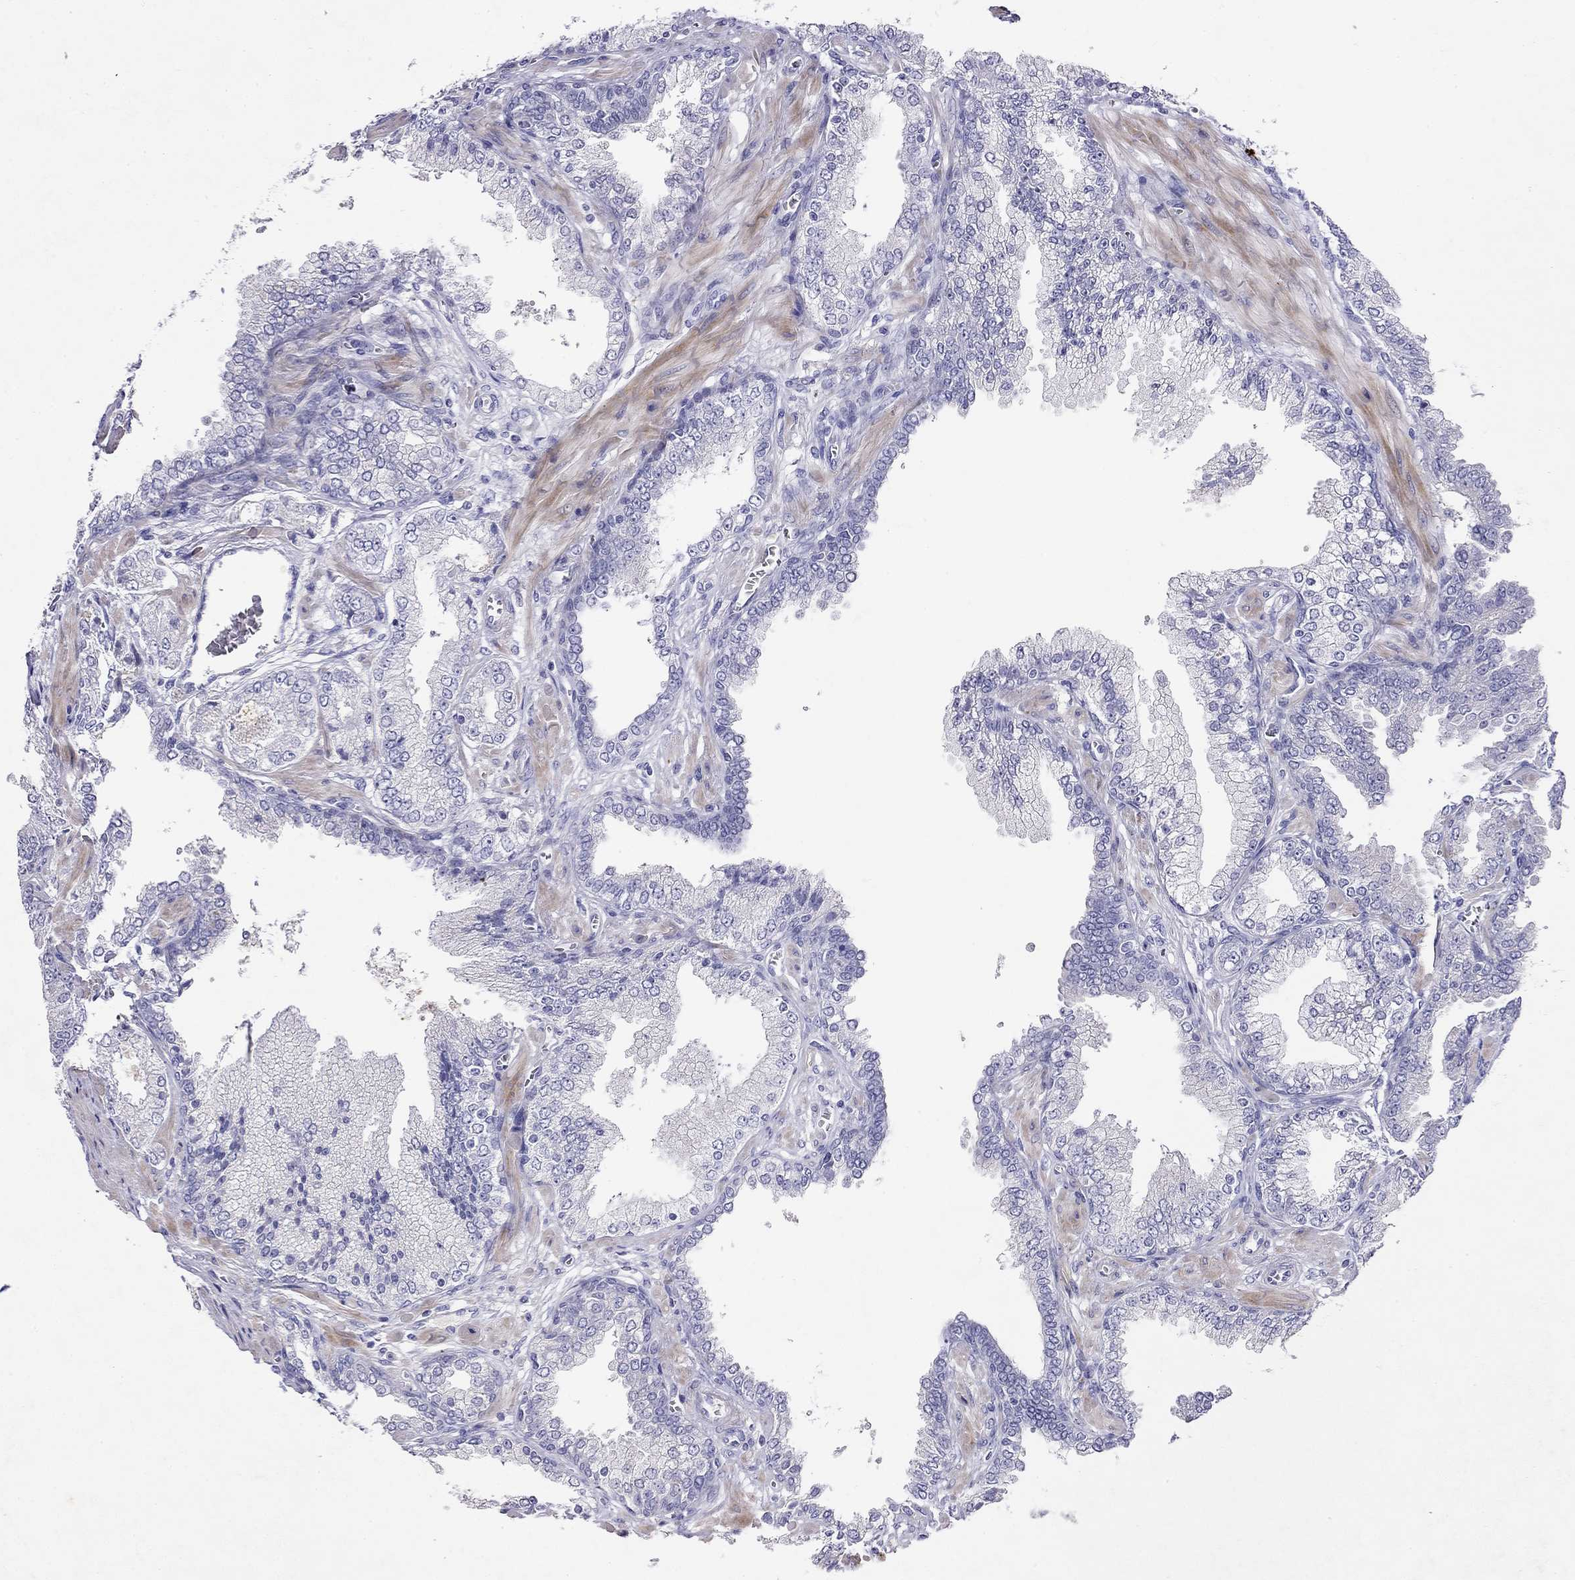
{"staining": {"intensity": "negative", "quantity": "none", "location": "none"}, "tissue": "prostate cancer", "cell_type": "Tumor cells", "image_type": "cancer", "snomed": [{"axis": "morphology", "description": "Adenocarcinoma, NOS"}, {"axis": "topography", "description": "Prostate"}], "caption": "High power microscopy image of an IHC photomicrograph of prostate adenocarcinoma, revealing no significant positivity in tumor cells.", "gene": "GNAT3", "patient": {"sex": "male", "age": 64}}